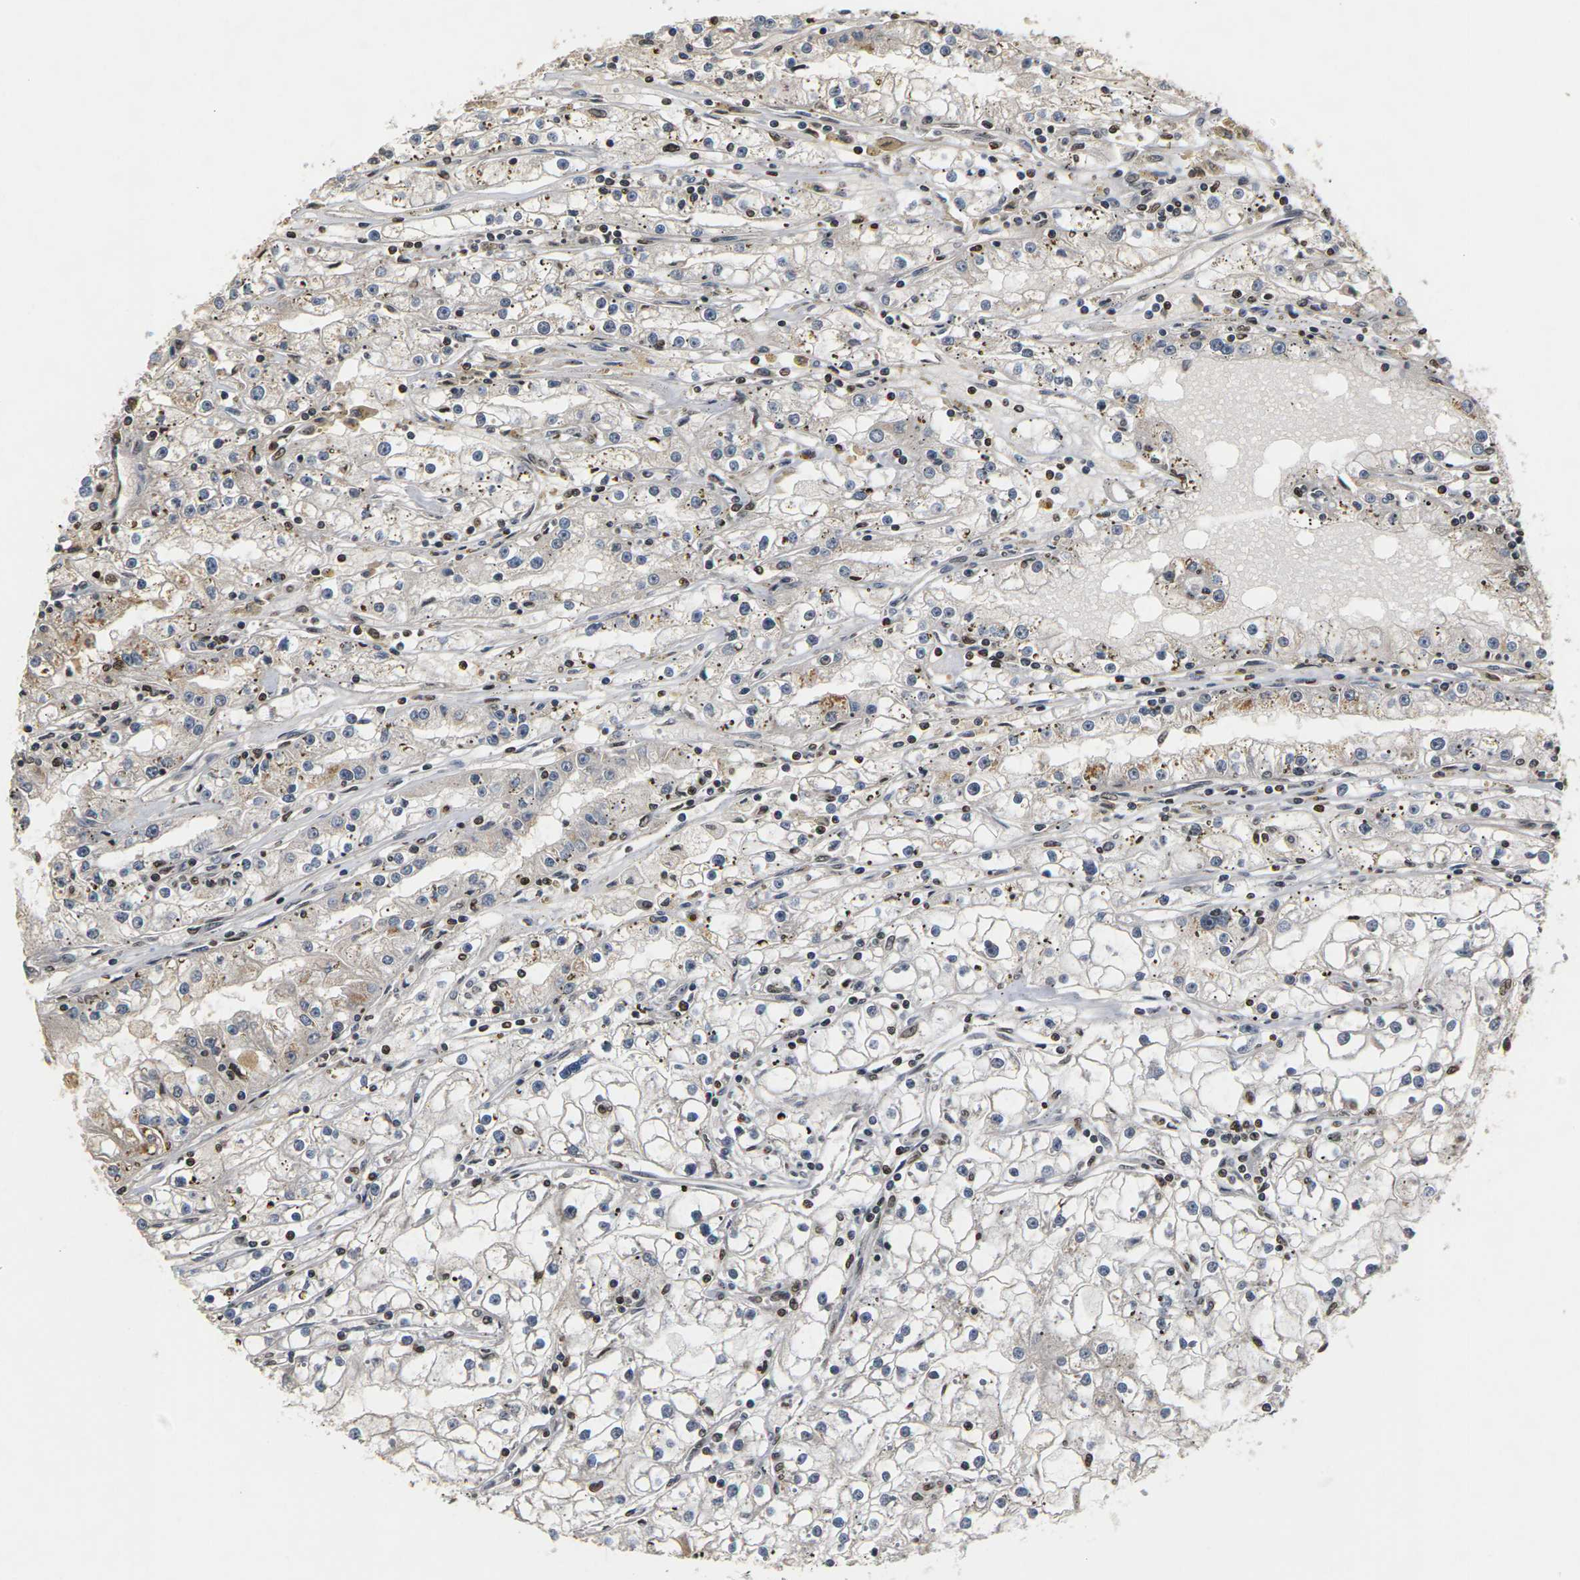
{"staining": {"intensity": "moderate", "quantity": "<25%", "location": "cytoplasmic/membranous"}, "tissue": "renal cancer", "cell_type": "Tumor cells", "image_type": "cancer", "snomed": [{"axis": "morphology", "description": "Adenocarcinoma, NOS"}, {"axis": "topography", "description": "Kidney"}], "caption": "Immunohistochemistry micrograph of neoplastic tissue: human adenocarcinoma (renal) stained using immunohistochemistry (IHC) demonstrates low levels of moderate protein expression localized specifically in the cytoplasmic/membranous of tumor cells, appearing as a cytoplasmic/membranous brown color.", "gene": "NELFA", "patient": {"sex": "male", "age": 56}}